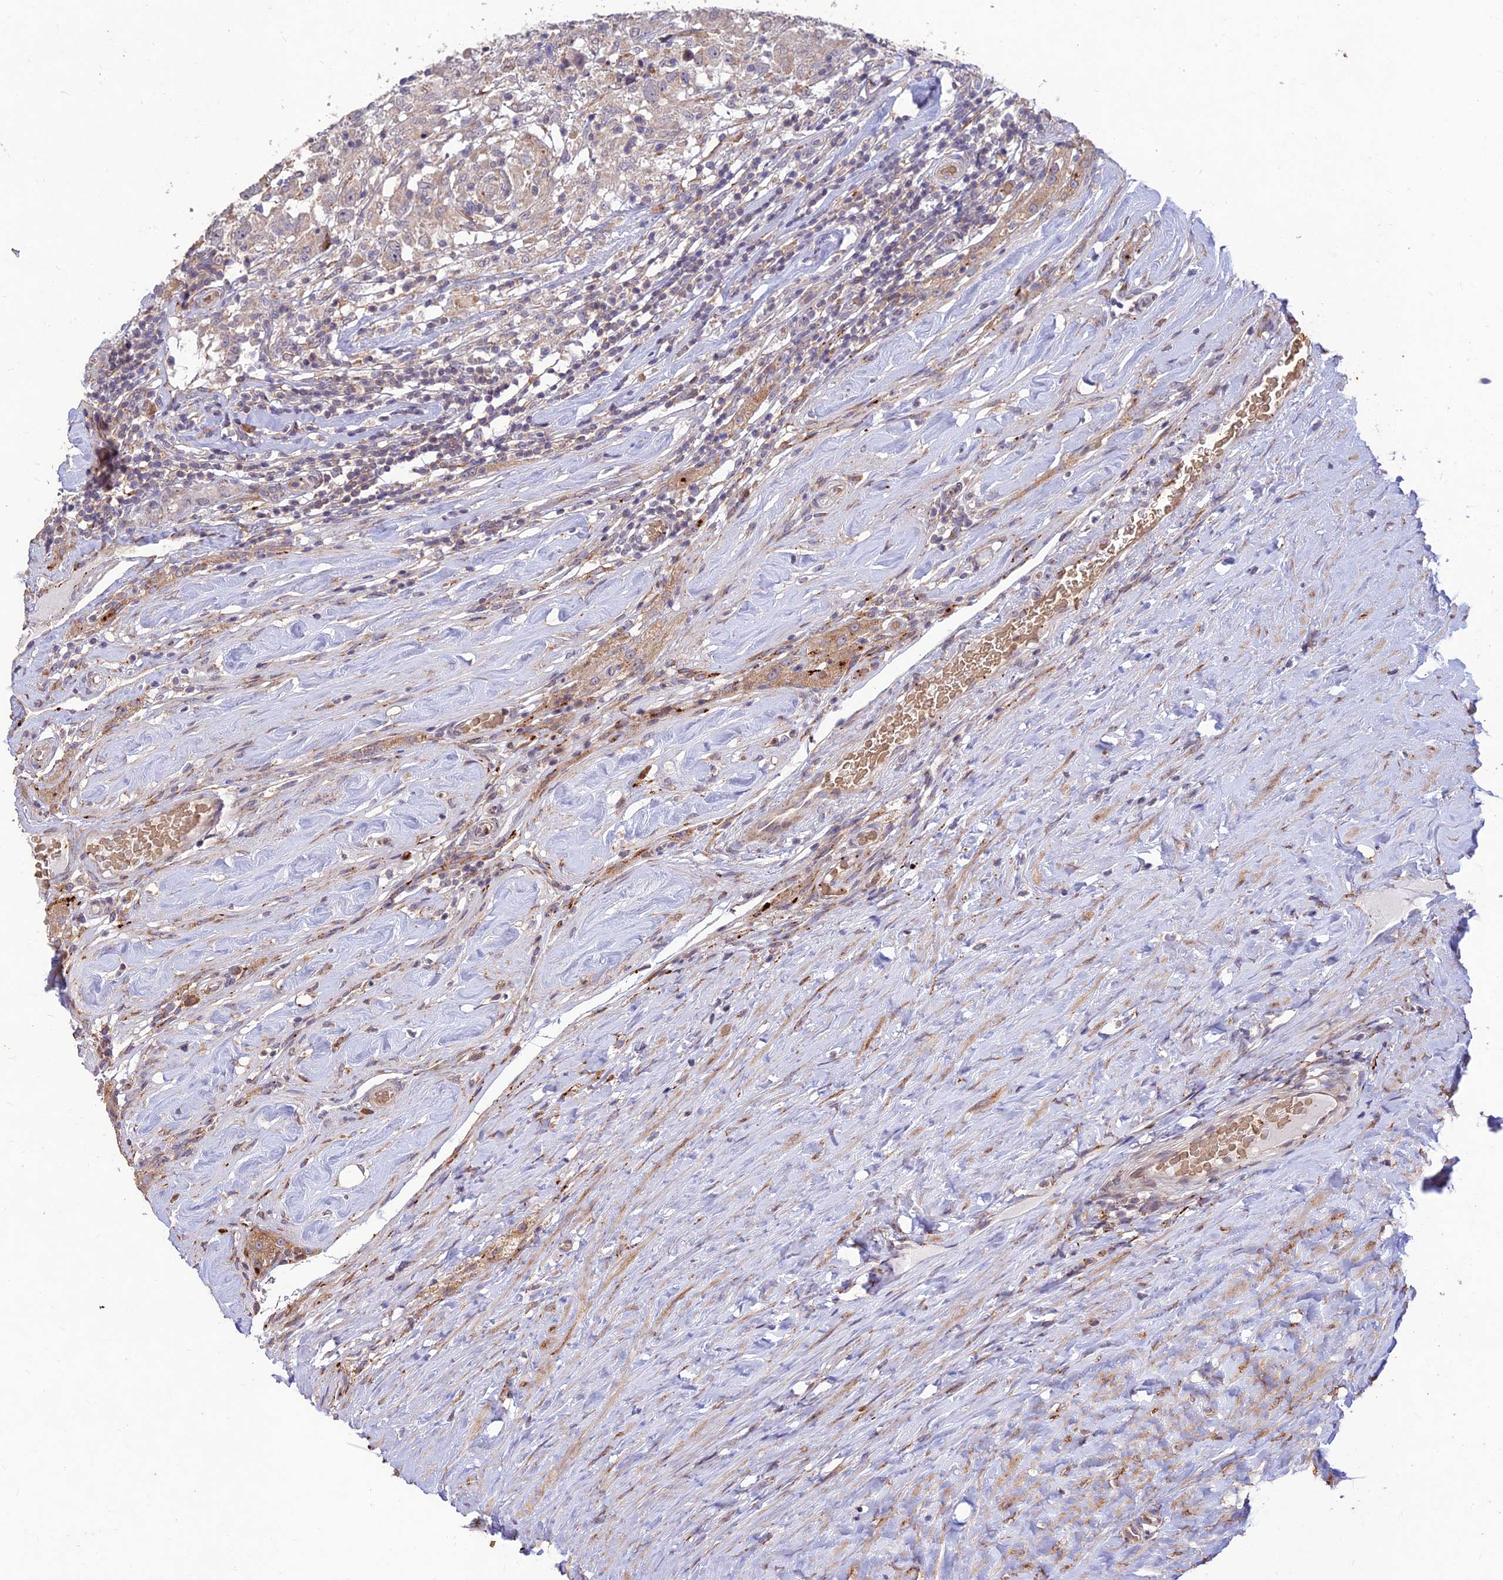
{"staining": {"intensity": "negative", "quantity": "none", "location": "none"}, "tissue": "testis cancer", "cell_type": "Tumor cells", "image_type": "cancer", "snomed": [{"axis": "morphology", "description": "Seminoma, NOS"}, {"axis": "topography", "description": "Testis"}], "caption": "An image of human testis cancer is negative for staining in tumor cells.", "gene": "PPP1R11", "patient": {"sex": "male", "age": 46}}